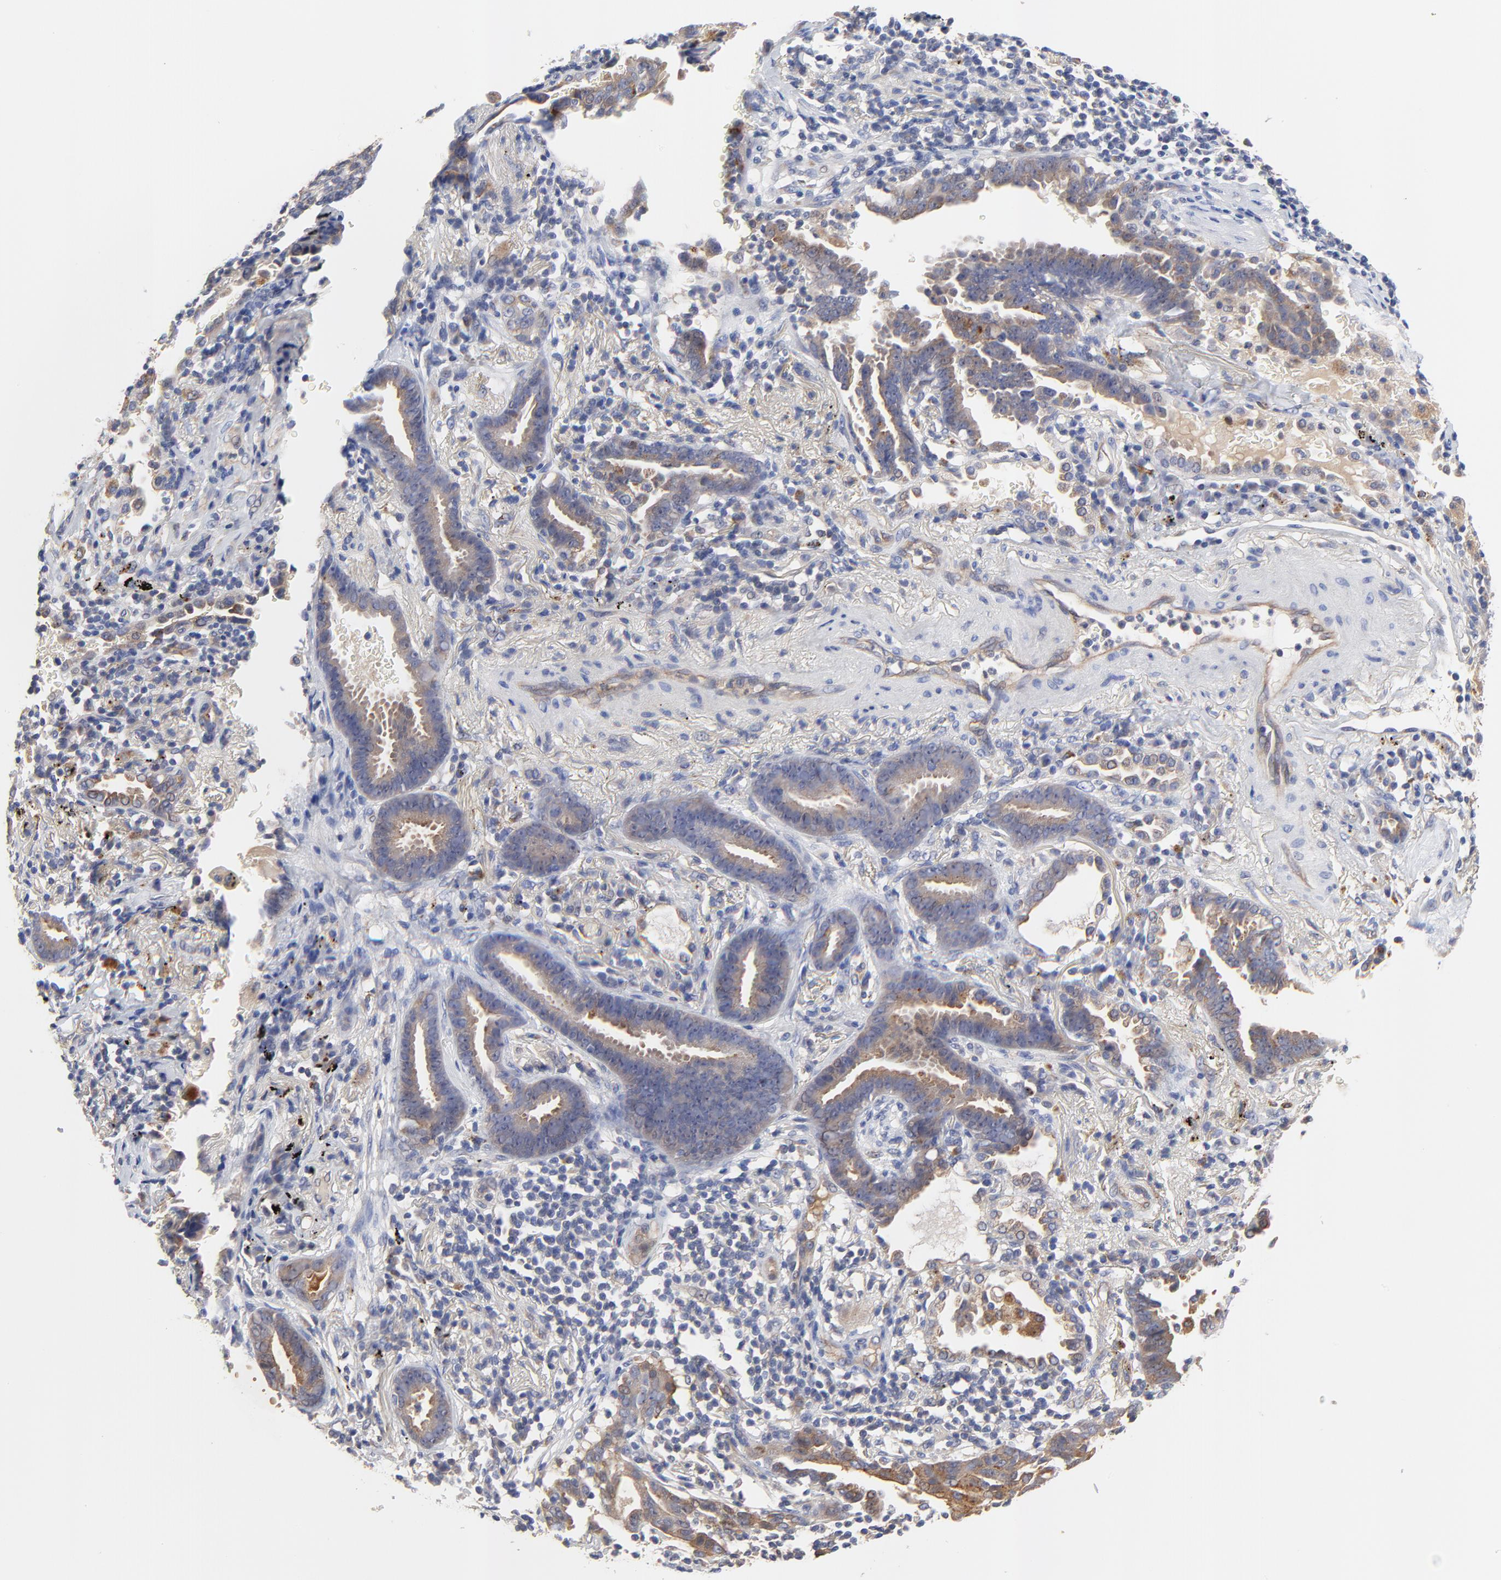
{"staining": {"intensity": "weak", "quantity": ">75%", "location": "cytoplasmic/membranous"}, "tissue": "lung cancer", "cell_type": "Tumor cells", "image_type": "cancer", "snomed": [{"axis": "morphology", "description": "Adenocarcinoma, NOS"}, {"axis": "topography", "description": "Lung"}], "caption": "IHC micrograph of neoplastic tissue: human lung cancer (adenocarcinoma) stained using IHC displays low levels of weak protein expression localized specifically in the cytoplasmic/membranous of tumor cells, appearing as a cytoplasmic/membranous brown color.", "gene": "FBXL2", "patient": {"sex": "female", "age": 64}}